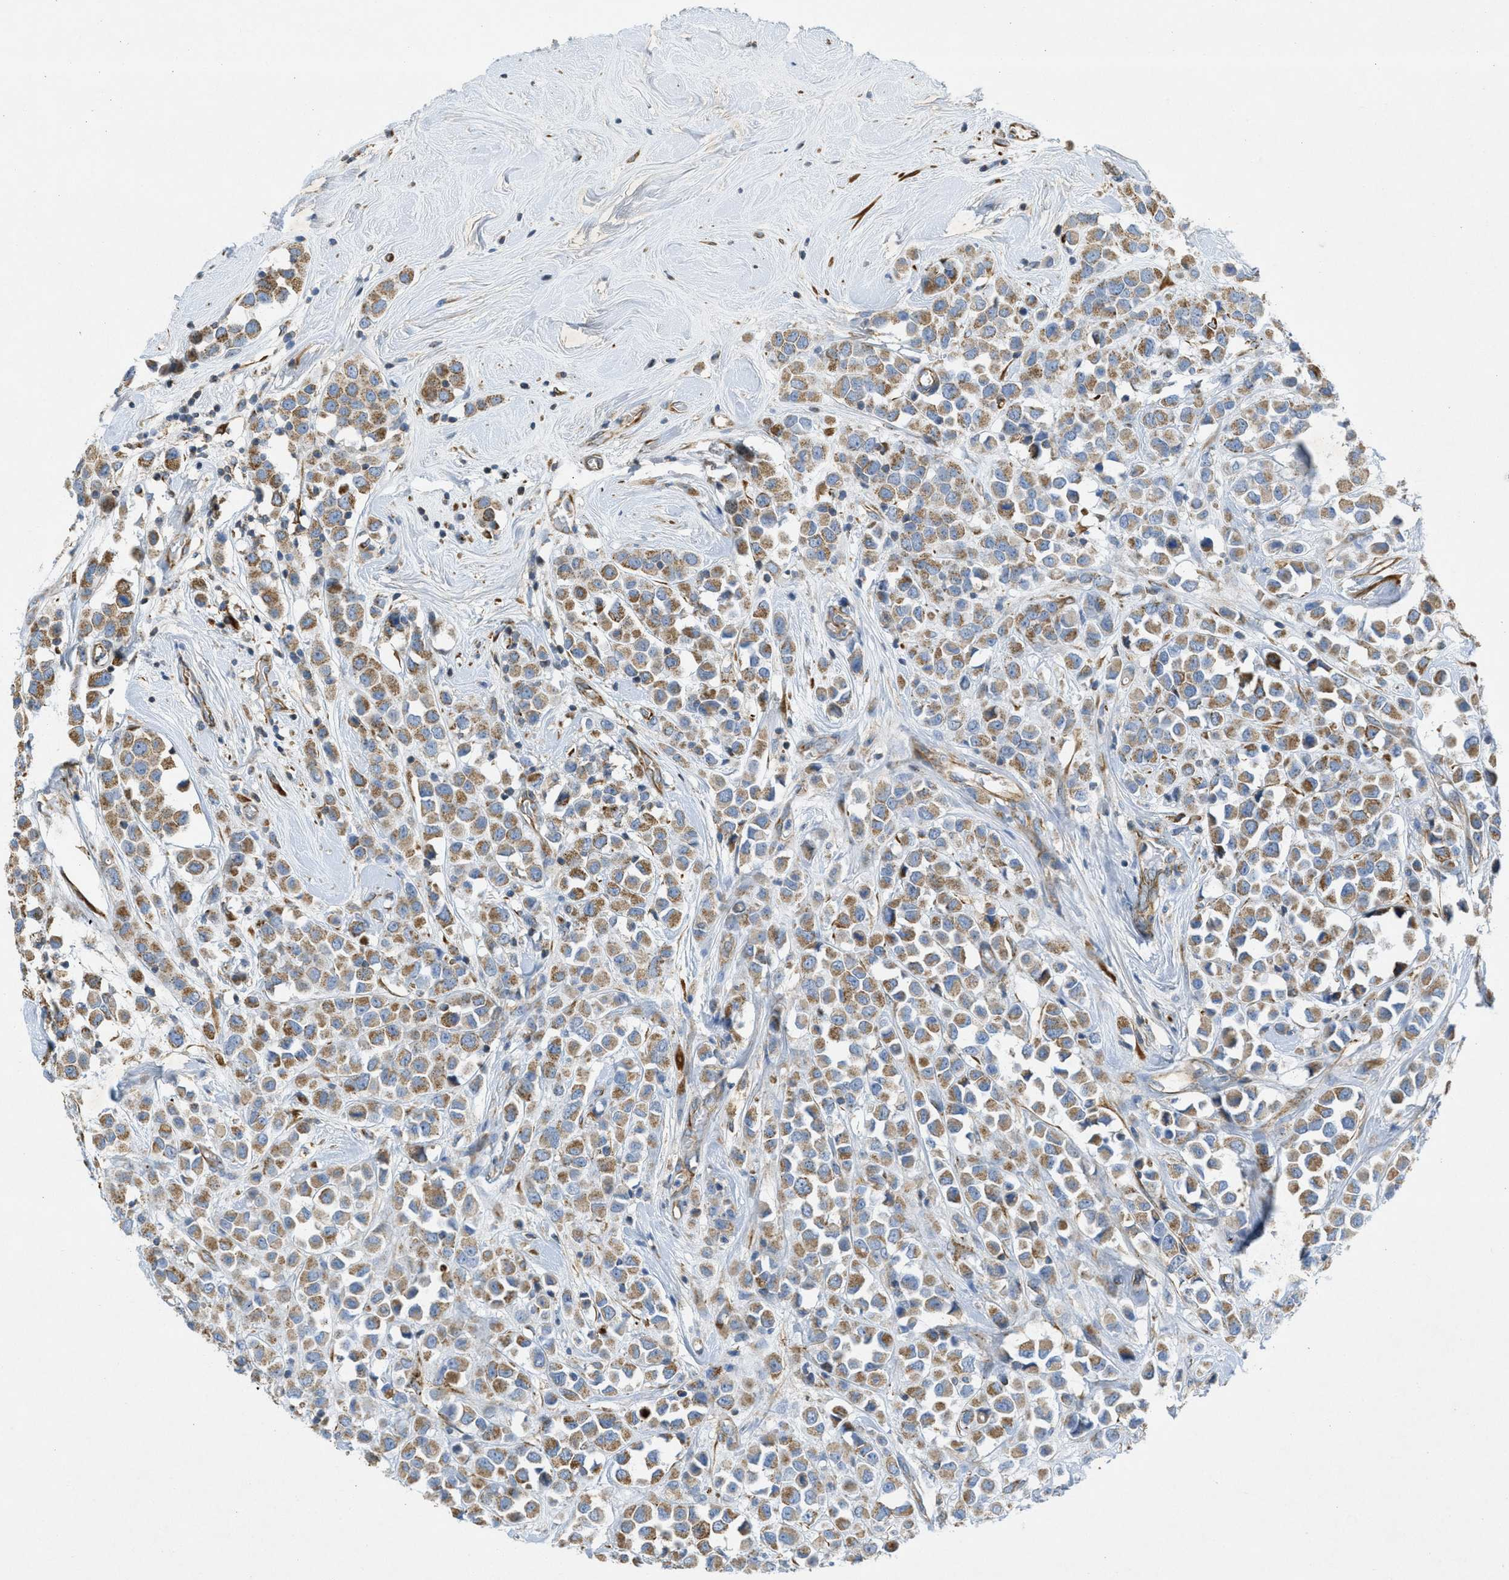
{"staining": {"intensity": "moderate", "quantity": ">75%", "location": "cytoplasmic/membranous"}, "tissue": "breast cancer", "cell_type": "Tumor cells", "image_type": "cancer", "snomed": [{"axis": "morphology", "description": "Duct carcinoma"}, {"axis": "topography", "description": "Breast"}], "caption": "Breast cancer stained with DAB (3,3'-diaminobenzidine) immunohistochemistry exhibits medium levels of moderate cytoplasmic/membranous staining in about >75% of tumor cells.", "gene": "BTN3A1", "patient": {"sex": "female", "age": 61}}